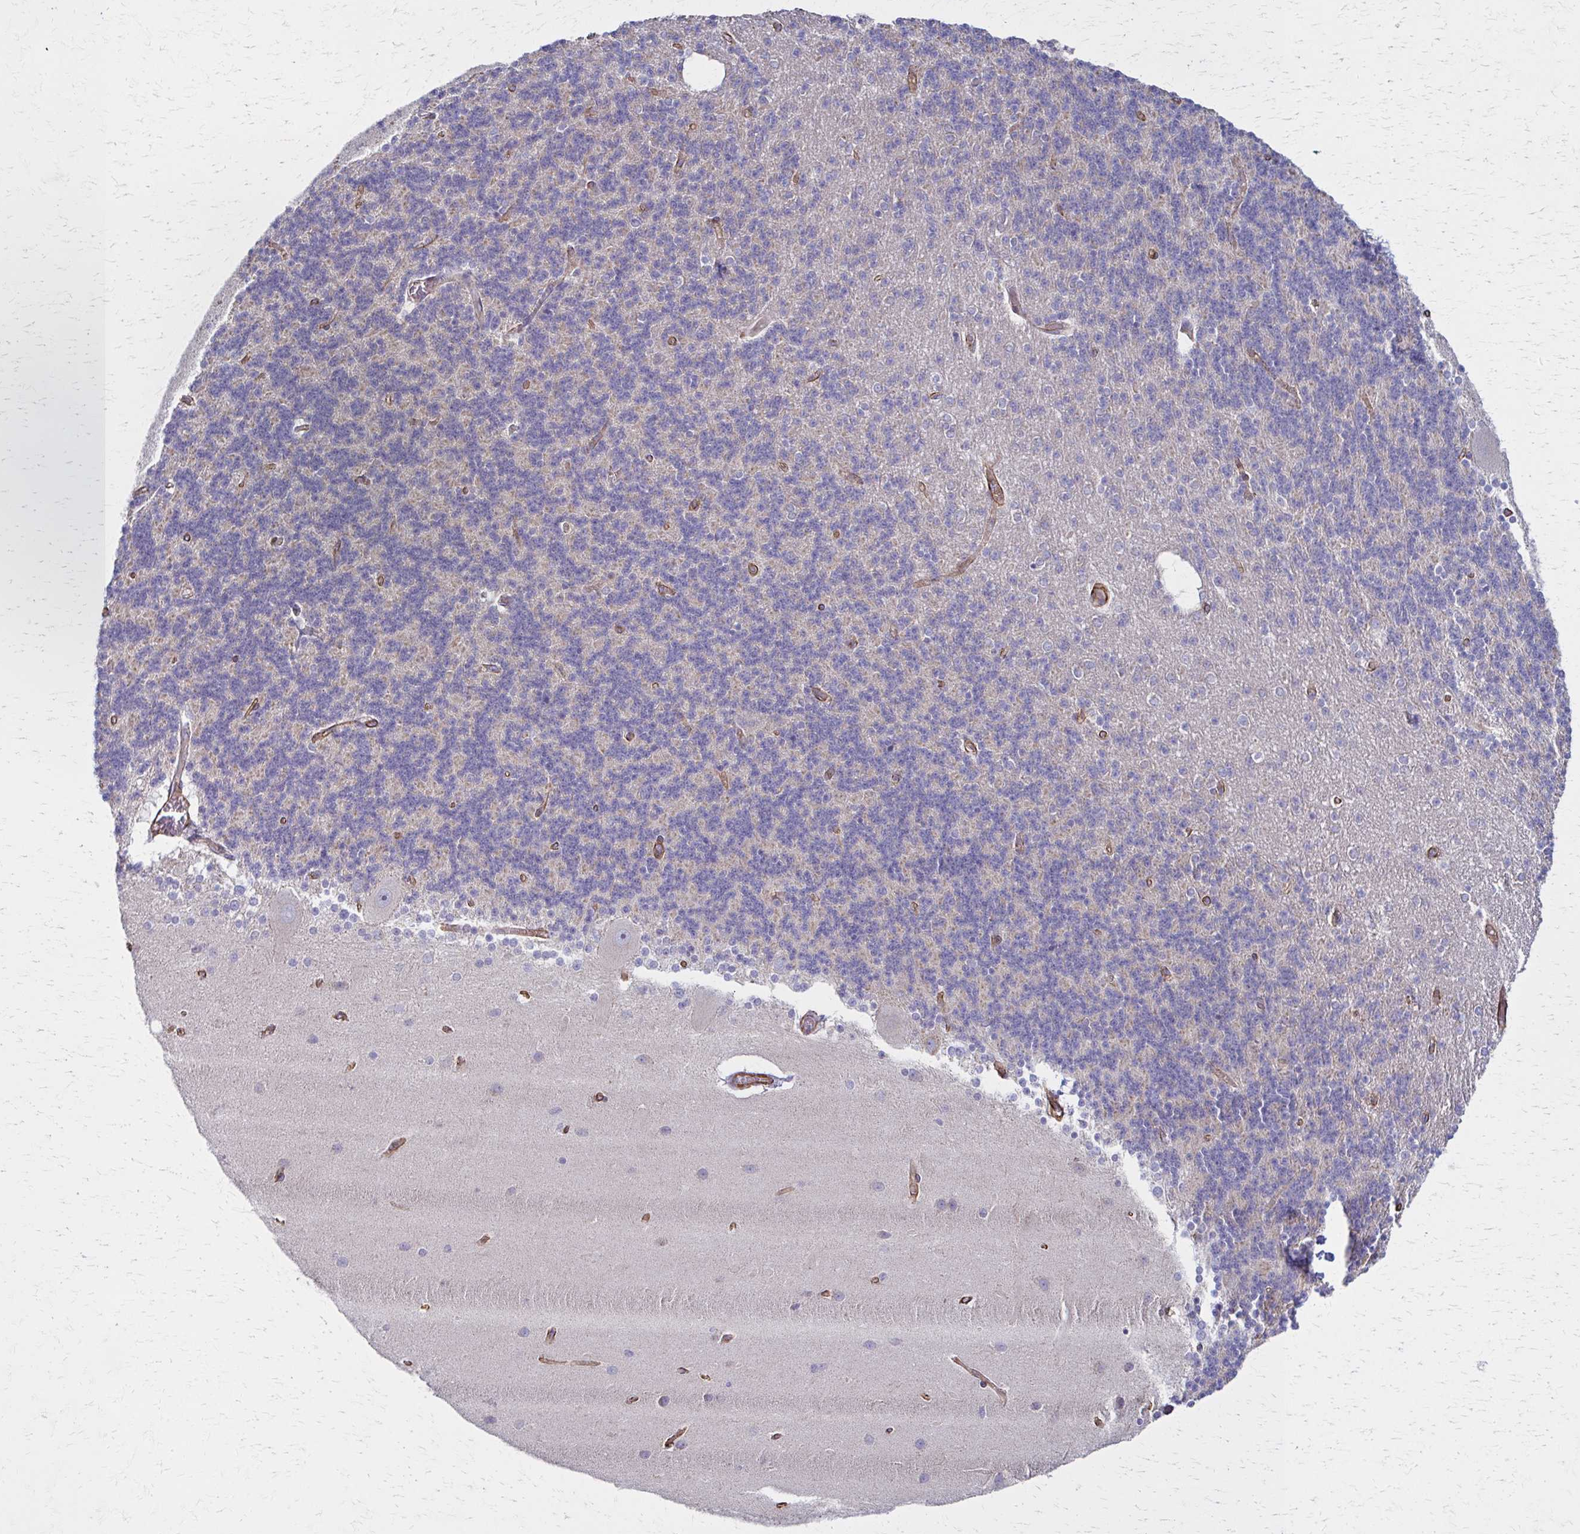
{"staining": {"intensity": "weak", "quantity": "25%-75%", "location": "cytoplasmic/membranous"}, "tissue": "cerebellum", "cell_type": "Cells in granular layer", "image_type": "normal", "snomed": [{"axis": "morphology", "description": "Normal tissue, NOS"}, {"axis": "topography", "description": "Cerebellum"}], "caption": "Protein positivity by IHC displays weak cytoplasmic/membranous expression in about 25%-75% of cells in granular layer in normal cerebellum.", "gene": "TIMMDC1", "patient": {"sex": "female", "age": 54}}